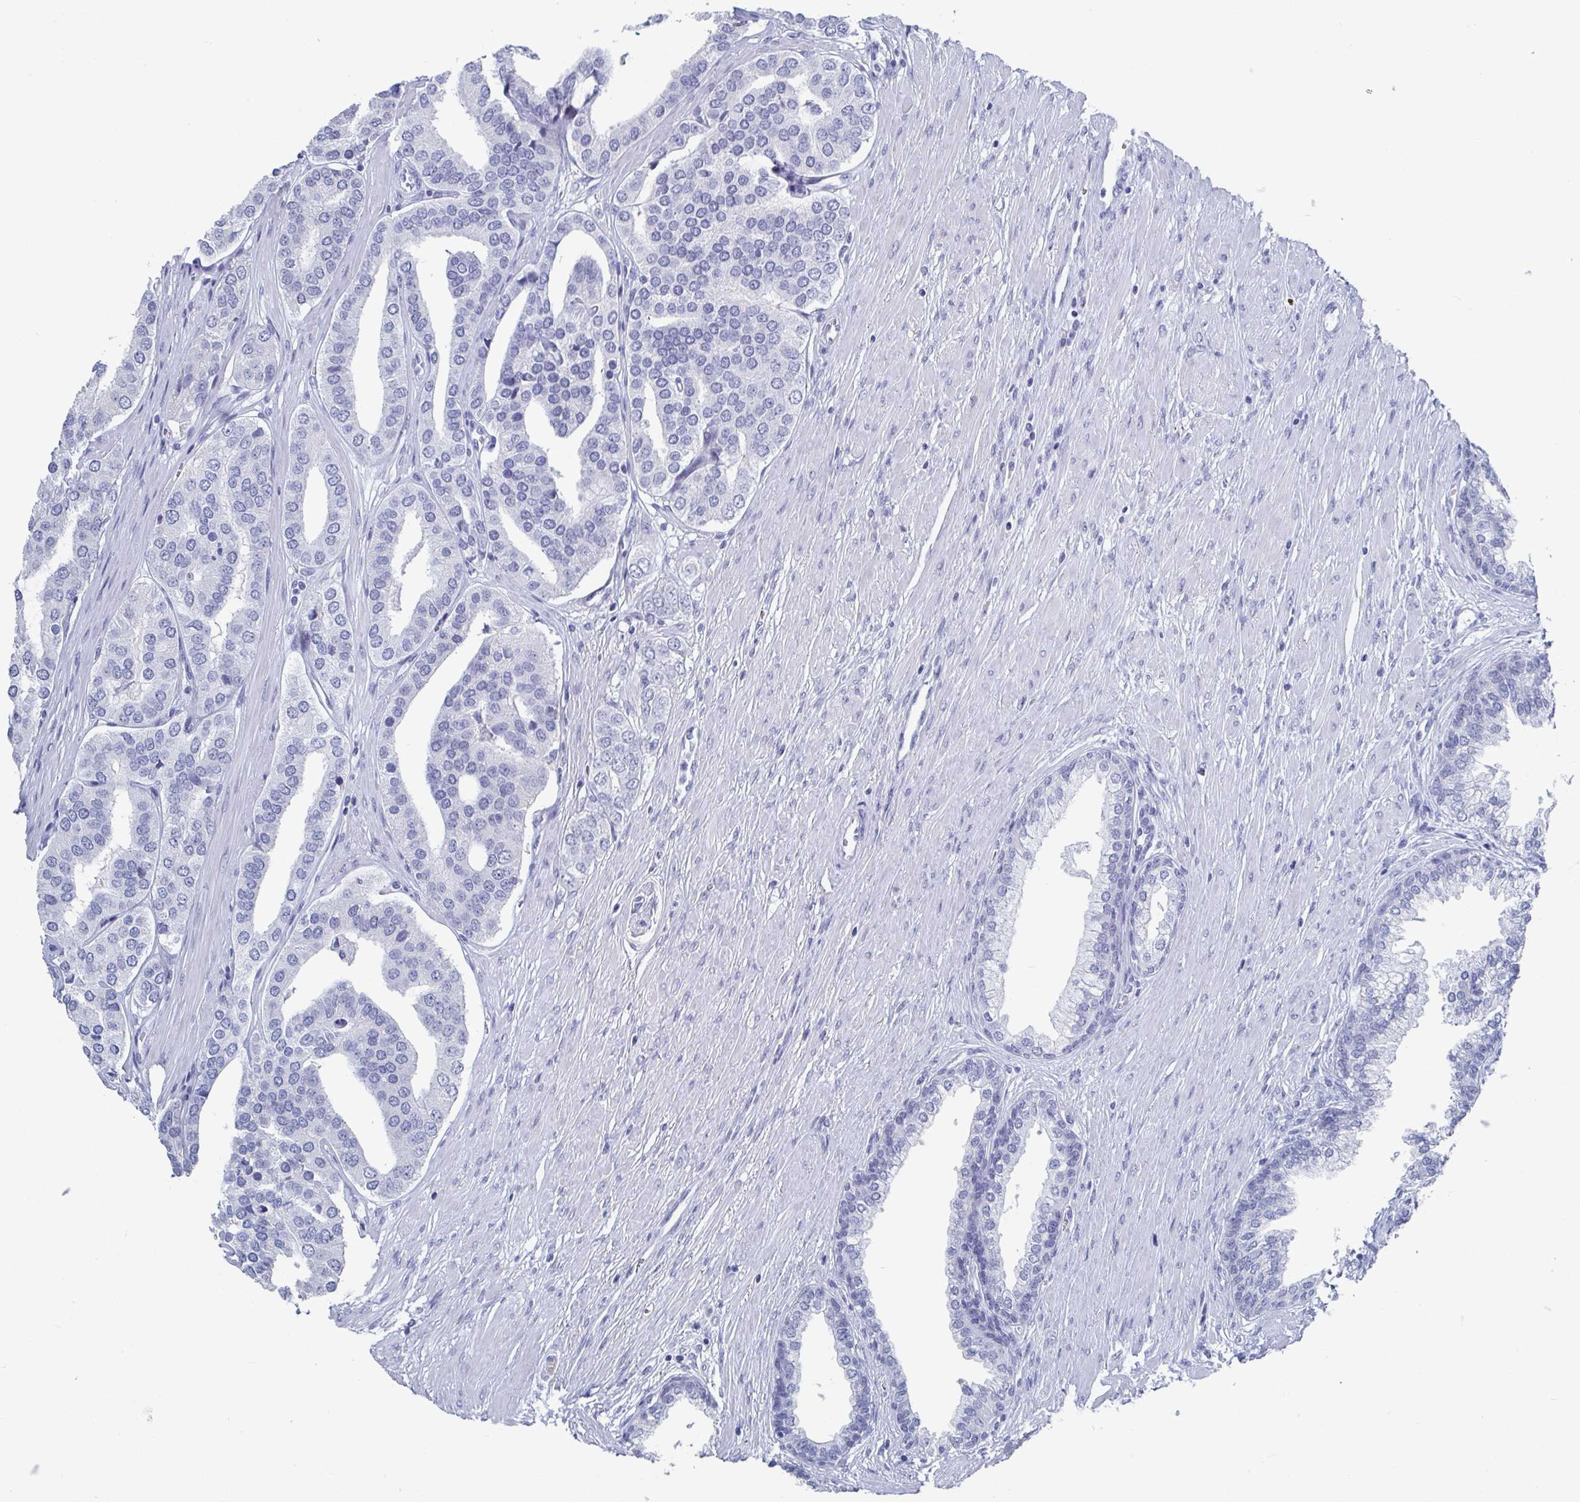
{"staining": {"intensity": "negative", "quantity": "none", "location": "none"}, "tissue": "prostate cancer", "cell_type": "Tumor cells", "image_type": "cancer", "snomed": [{"axis": "morphology", "description": "Adenocarcinoma, High grade"}, {"axis": "topography", "description": "Prostate"}], "caption": "Tumor cells show no significant protein expression in prostate high-grade adenocarcinoma.", "gene": "CAMKV", "patient": {"sex": "male", "age": 58}}